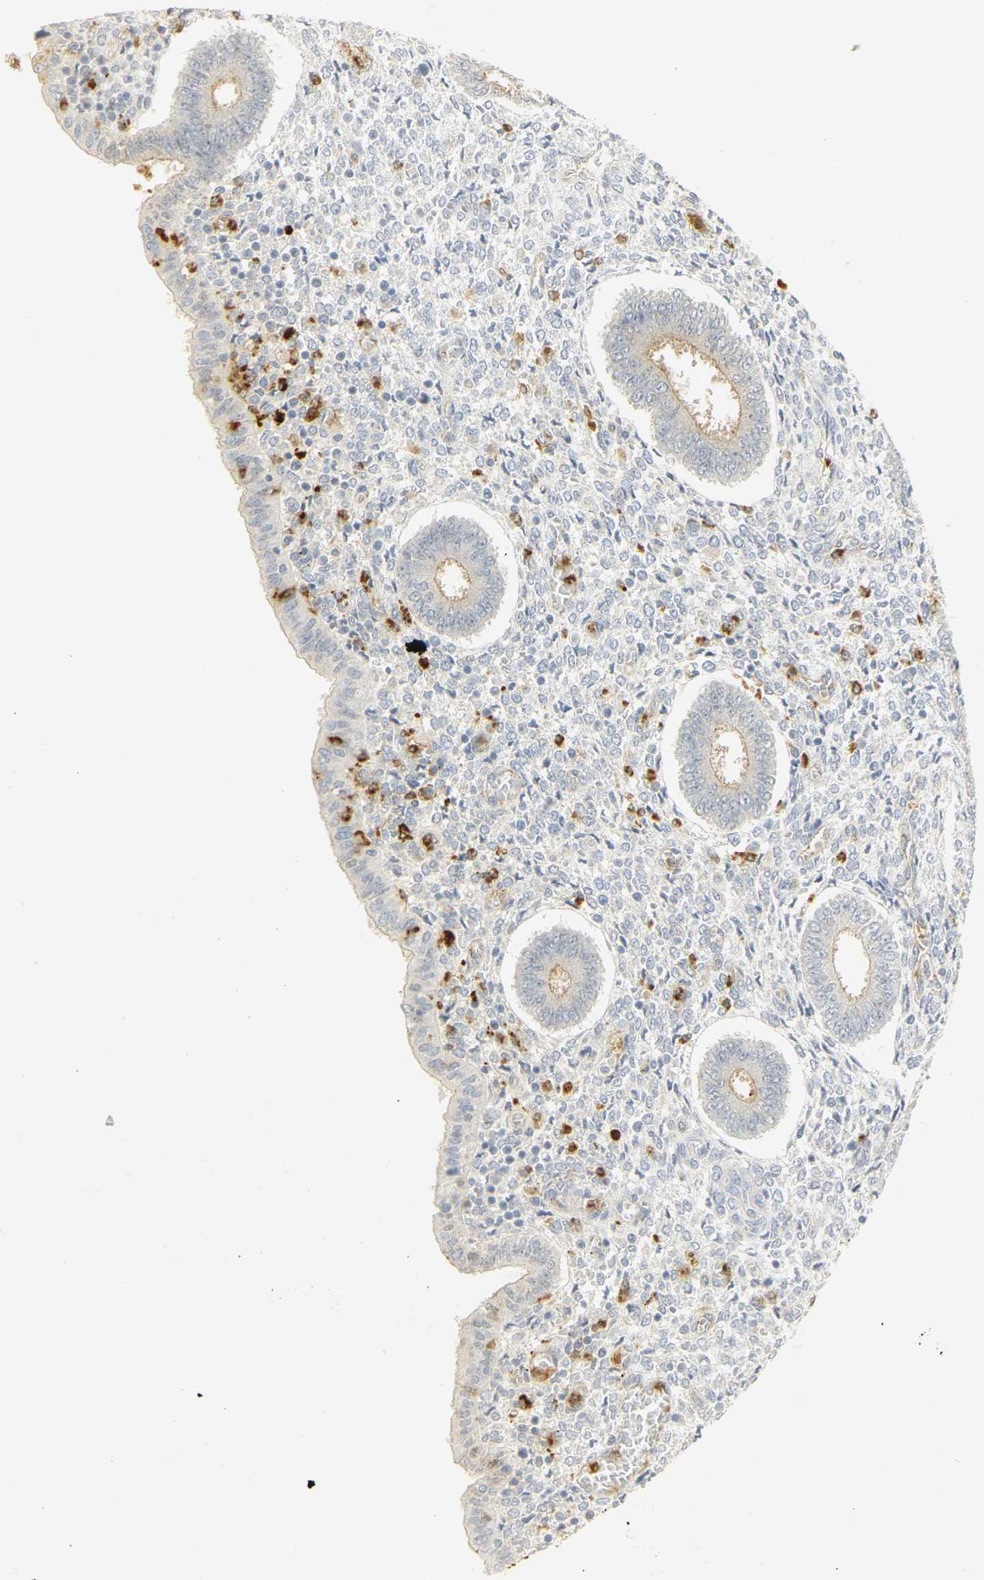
{"staining": {"intensity": "negative", "quantity": "none", "location": "none"}, "tissue": "endometrium", "cell_type": "Cells in endometrial stroma", "image_type": "normal", "snomed": [{"axis": "morphology", "description": "Normal tissue, NOS"}, {"axis": "topography", "description": "Endometrium"}], "caption": "Cells in endometrial stroma show no significant expression in unremarkable endometrium.", "gene": "CEACAM5", "patient": {"sex": "female", "age": 35}}